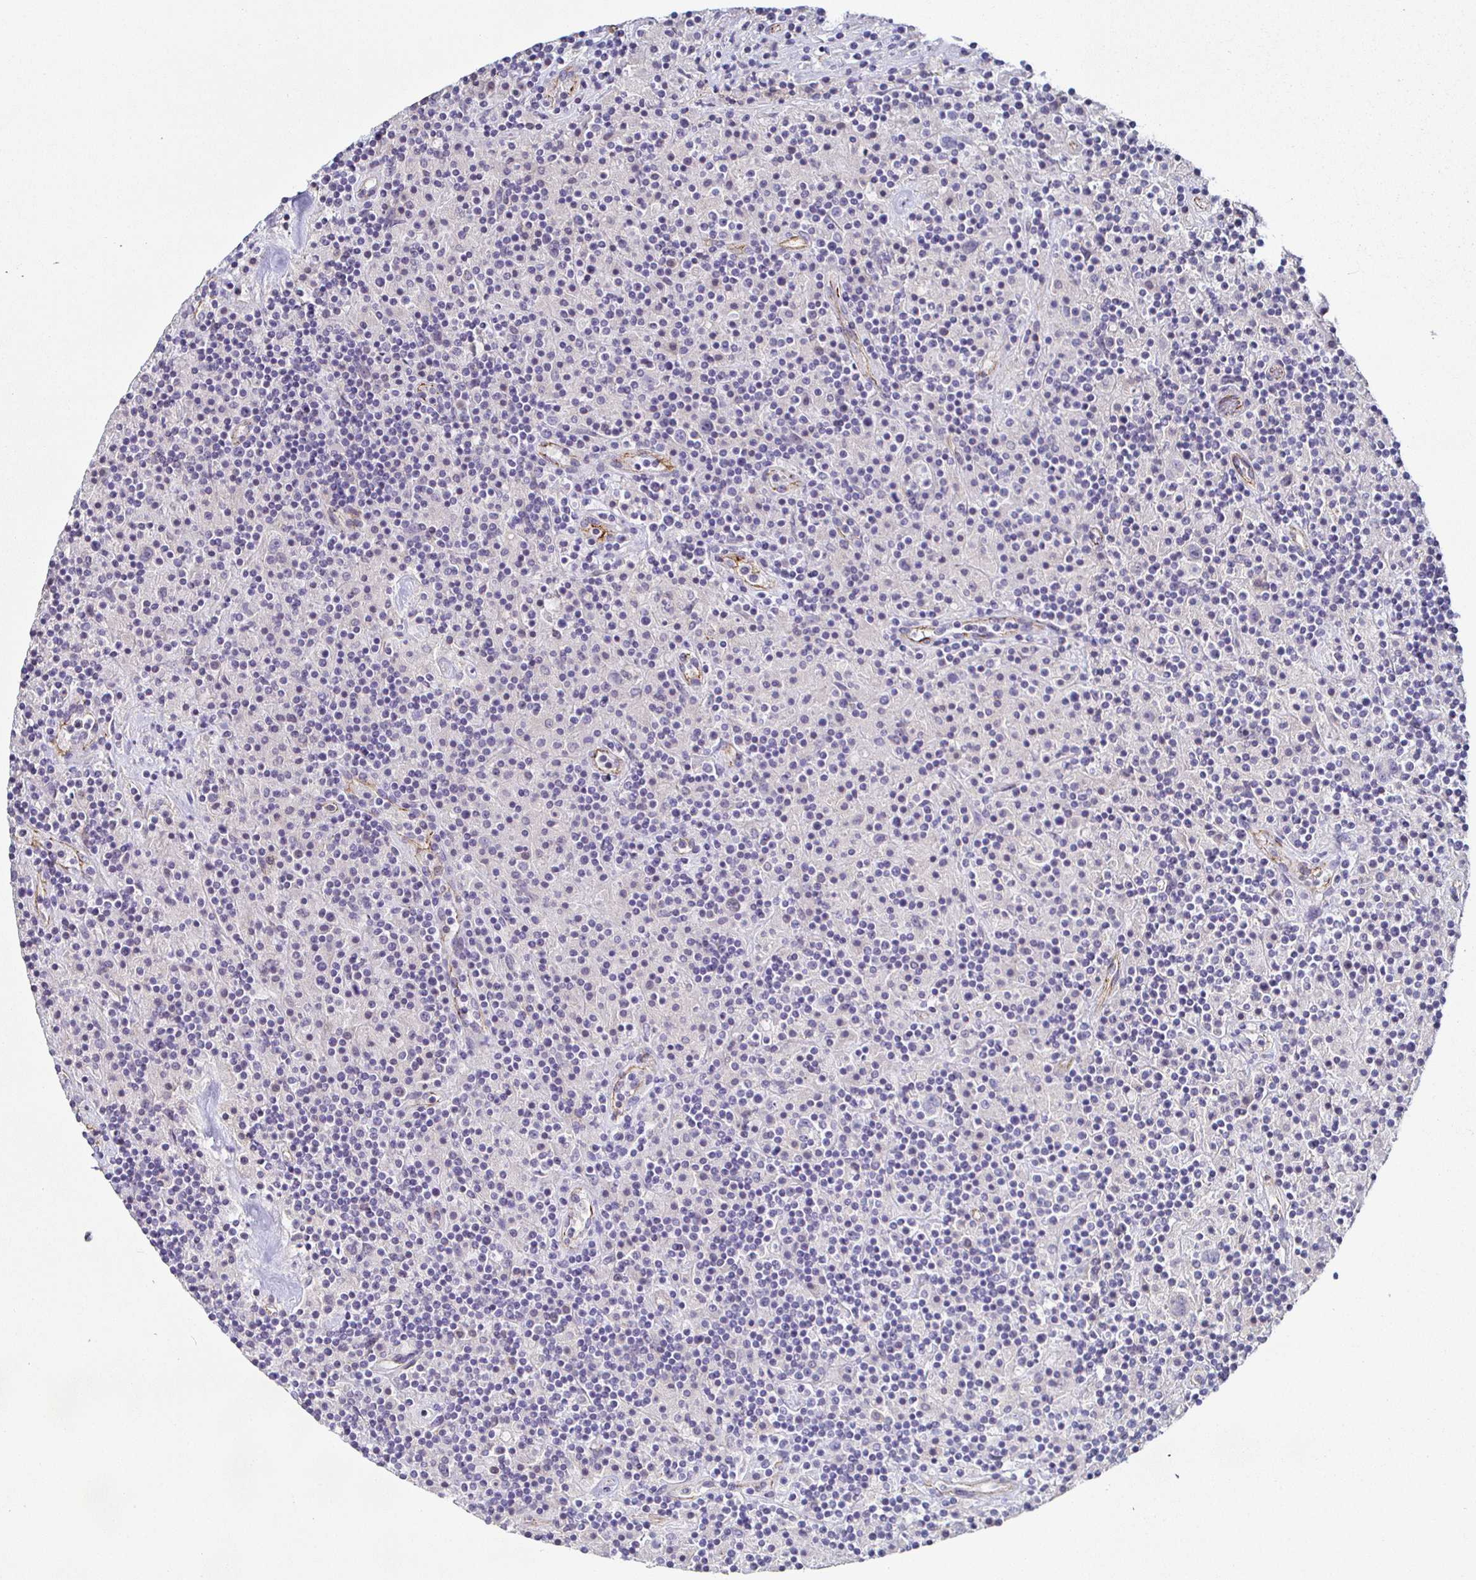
{"staining": {"intensity": "negative", "quantity": "none", "location": "none"}, "tissue": "lymphoma", "cell_type": "Tumor cells", "image_type": "cancer", "snomed": [{"axis": "morphology", "description": "Hodgkin's disease, NOS"}, {"axis": "topography", "description": "Lymph node"}], "caption": "This is a micrograph of IHC staining of Hodgkin's disease, which shows no expression in tumor cells.", "gene": "PIWIL3", "patient": {"sex": "male", "age": 70}}